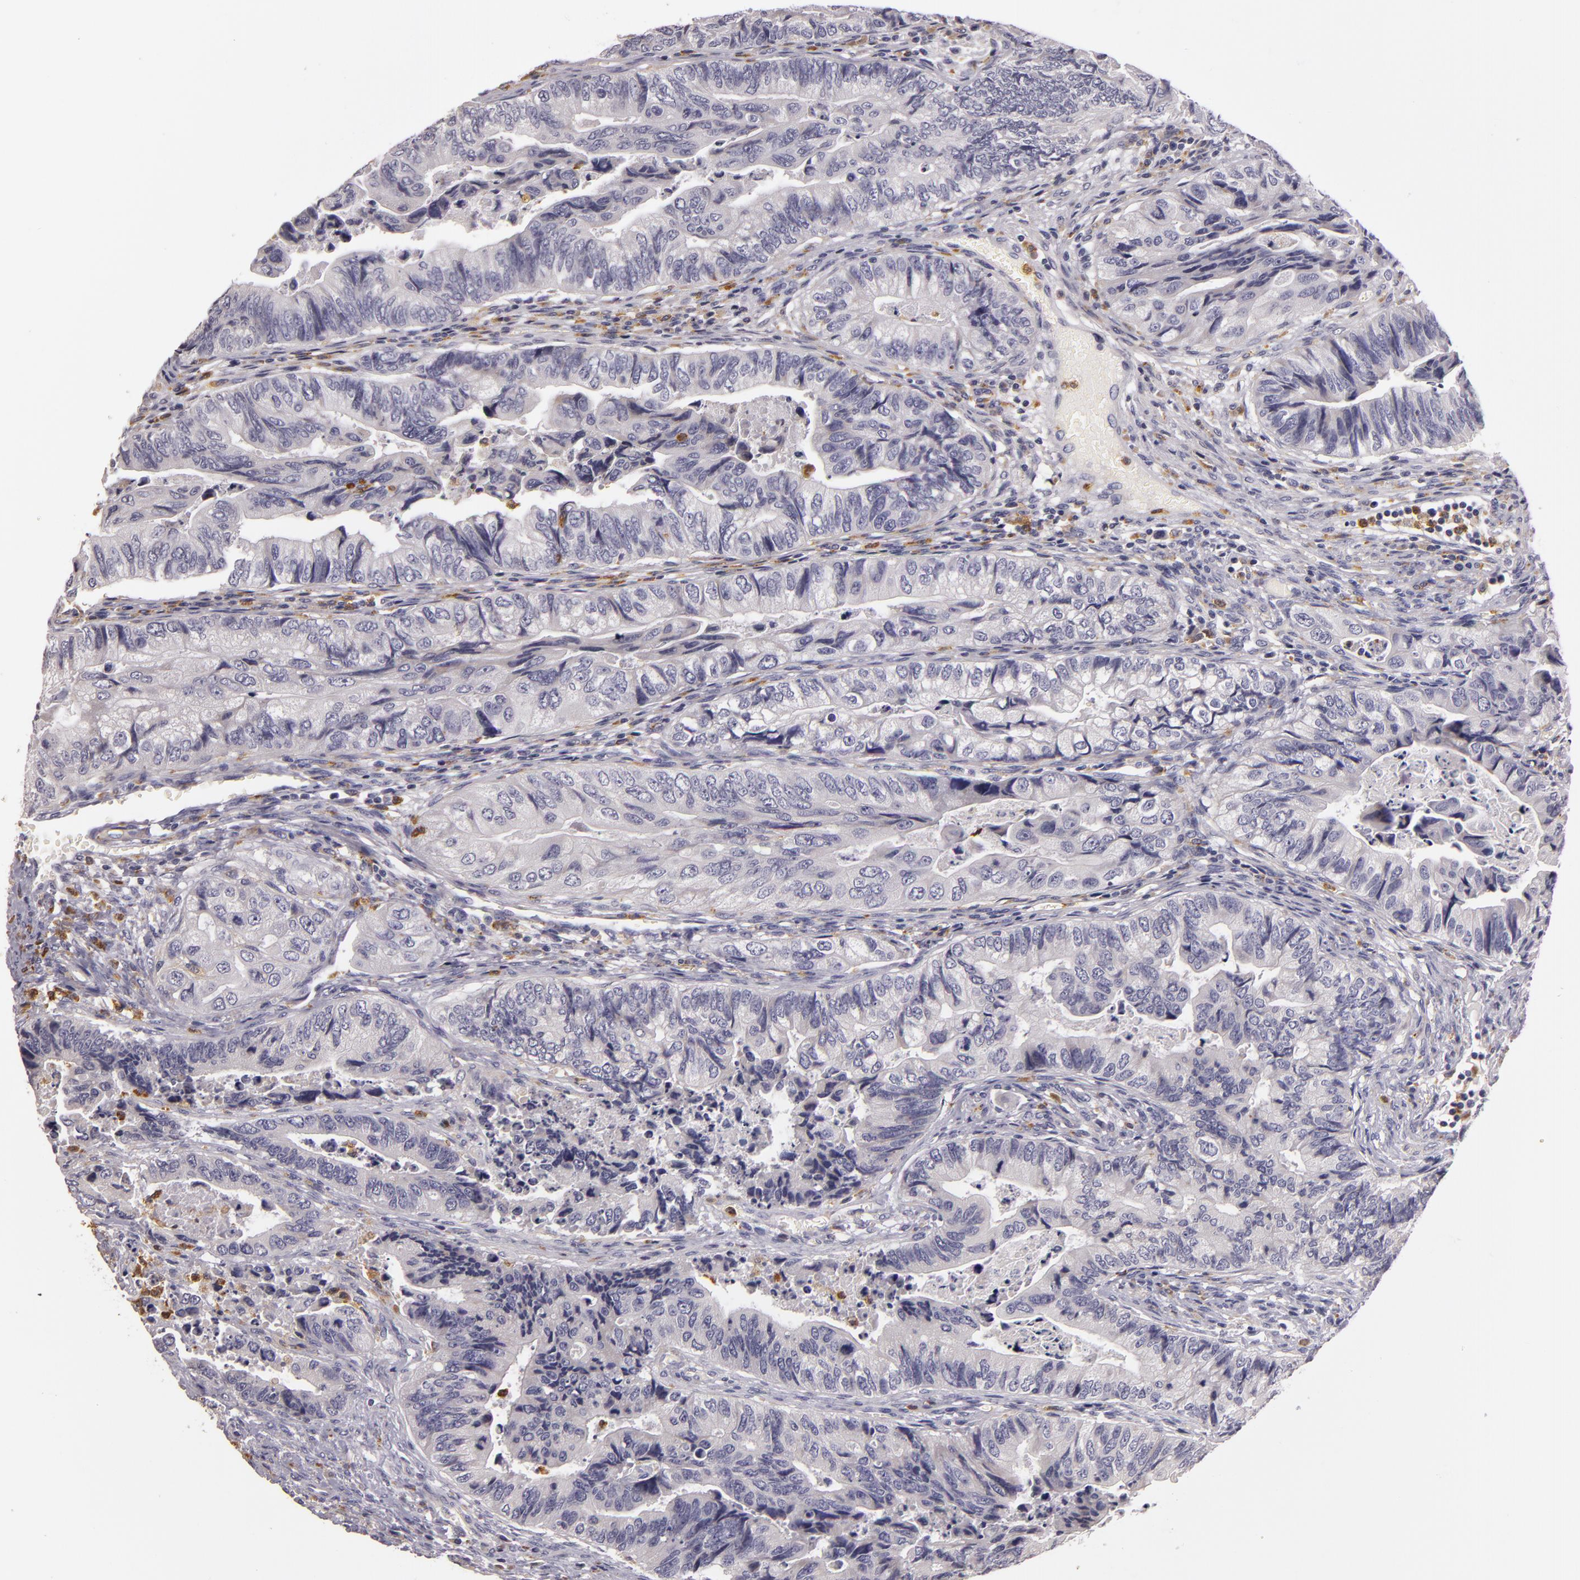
{"staining": {"intensity": "negative", "quantity": "none", "location": "none"}, "tissue": "colorectal cancer", "cell_type": "Tumor cells", "image_type": "cancer", "snomed": [{"axis": "morphology", "description": "Adenocarcinoma, NOS"}, {"axis": "topography", "description": "Colon"}], "caption": "There is no significant staining in tumor cells of adenocarcinoma (colorectal).", "gene": "TLR8", "patient": {"sex": "female", "age": 11}}